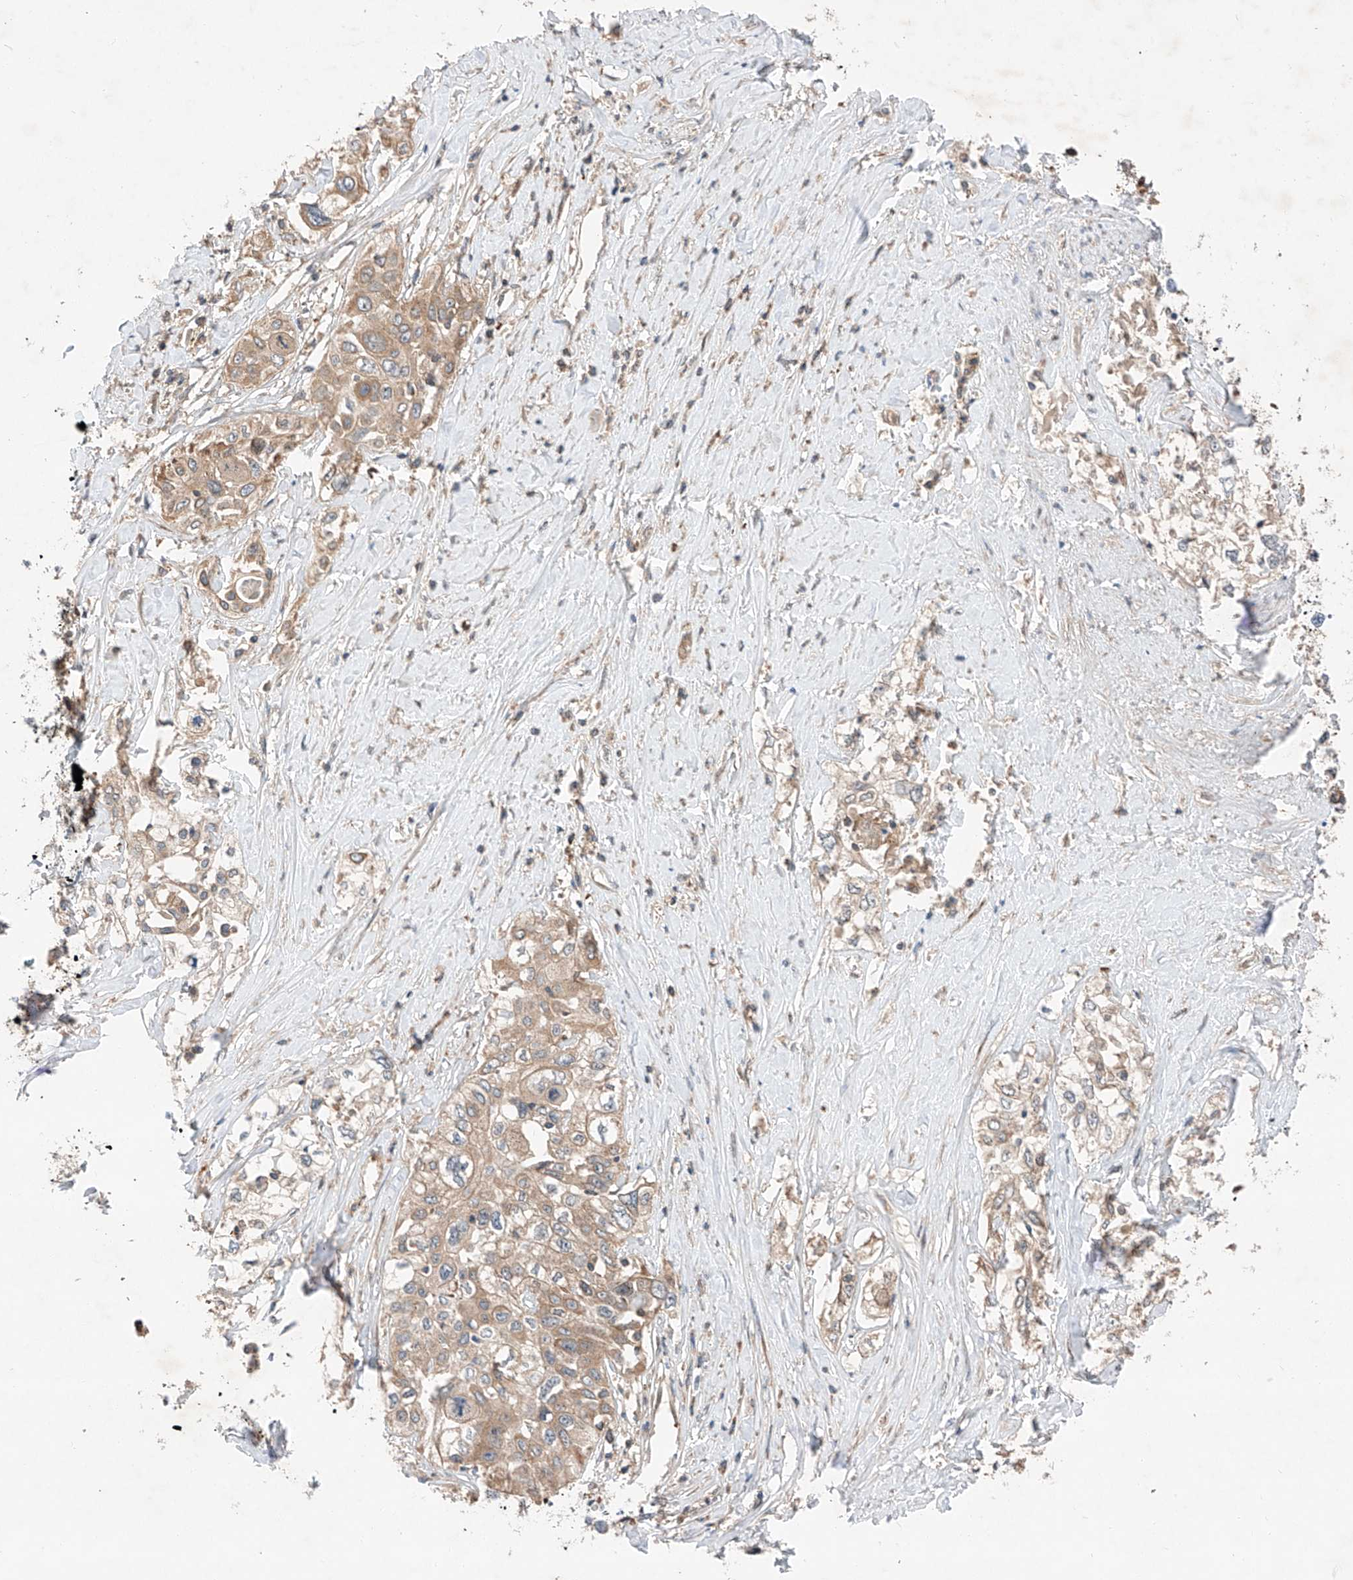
{"staining": {"intensity": "weak", "quantity": ">75%", "location": "cytoplasmic/membranous"}, "tissue": "cervical cancer", "cell_type": "Tumor cells", "image_type": "cancer", "snomed": [{"axis": "morphology", "description": "Squamous cell carcinoma, NOS"}, {"axis": "topography", "description": "Cervix"}], "caption": "A micrograph of human cervical cancer stained for a protein shows weak cytoplasmic/membranous brown staining in tumor cells.", "gene": "RUSC1", "patient": {"sex": "female", "age": 31}}